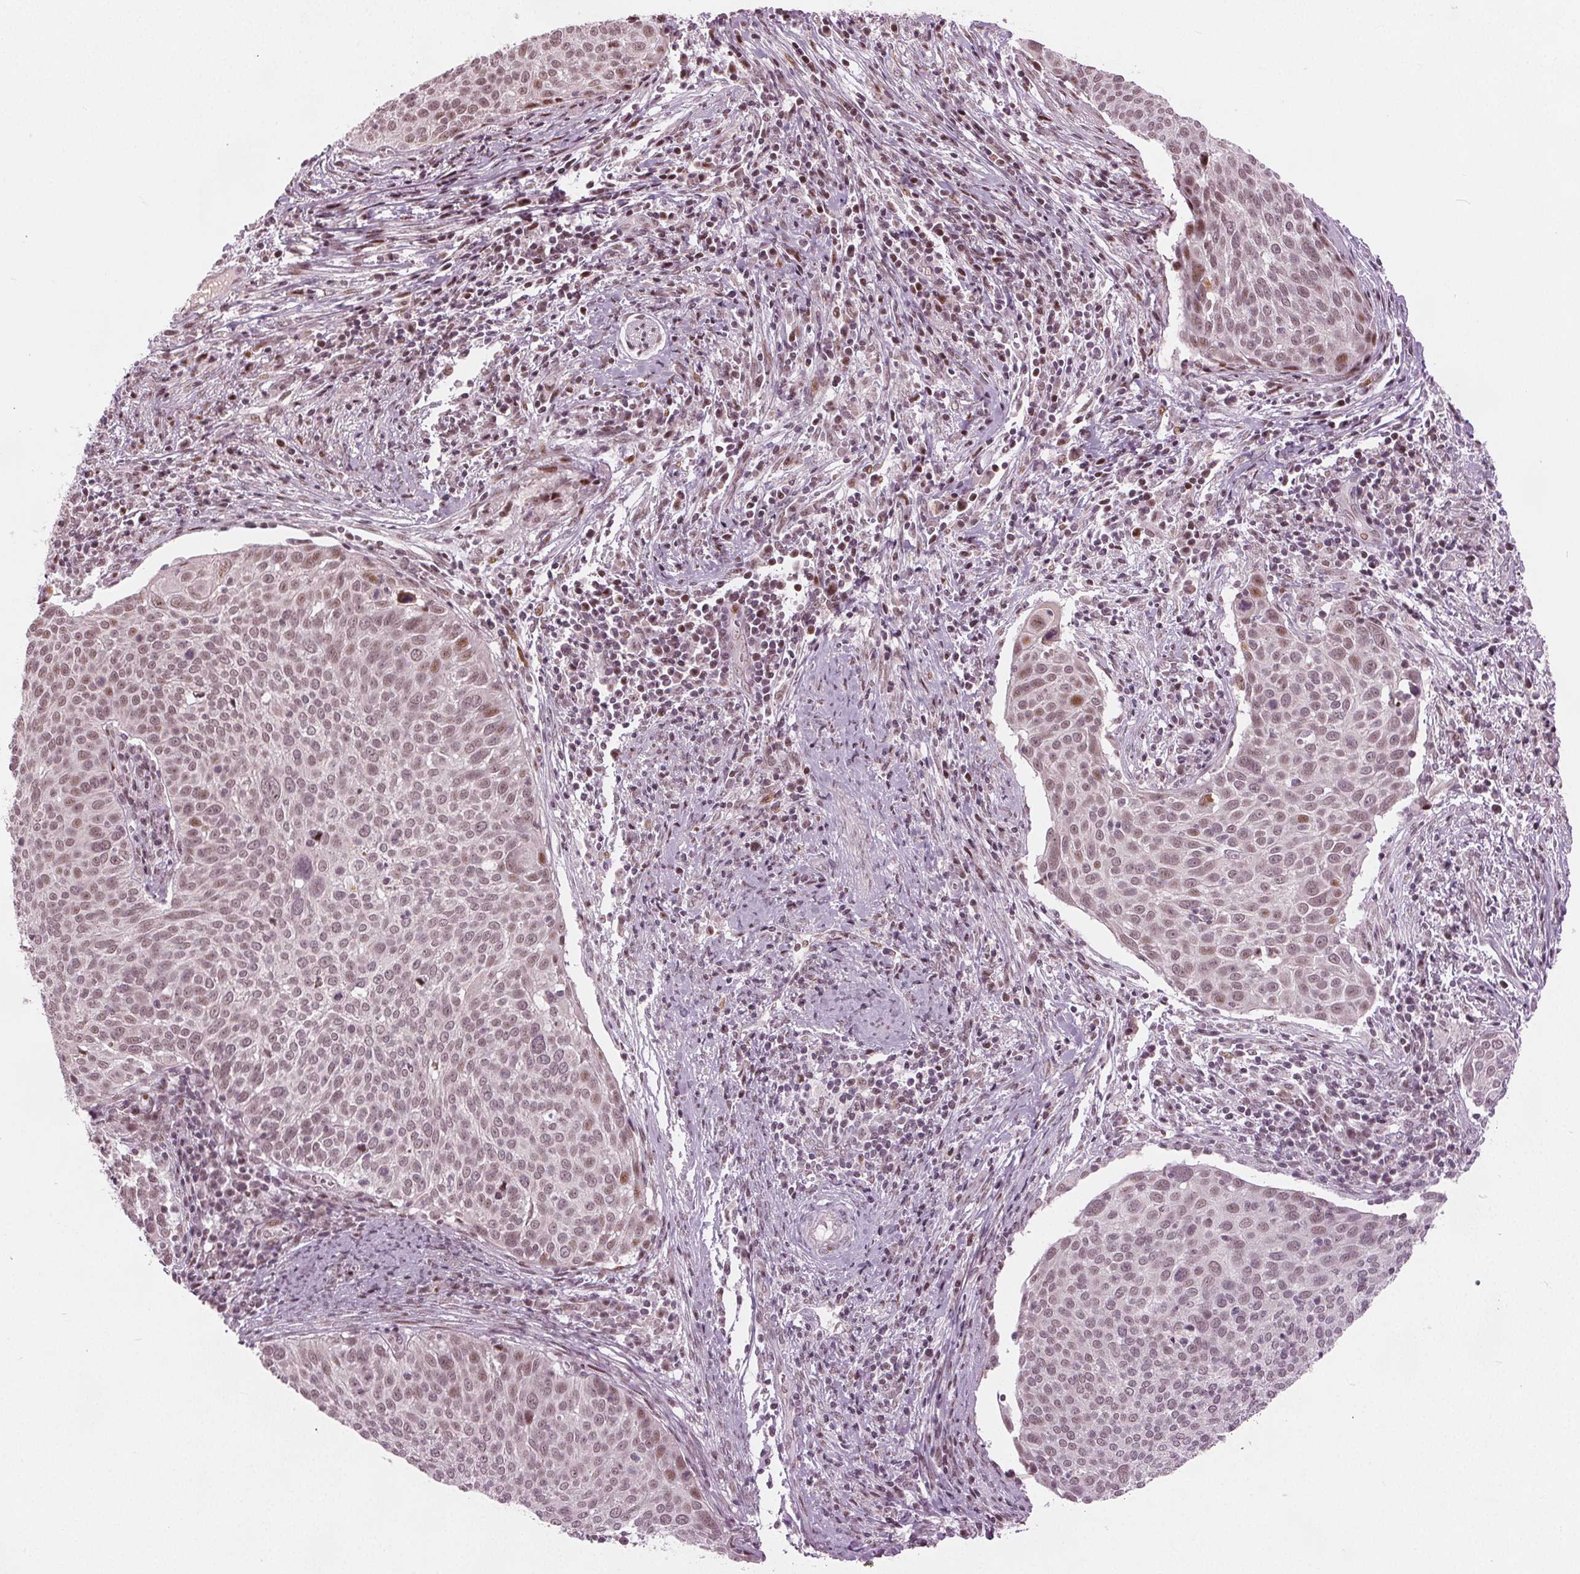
{"staining": {"intensity": "weak", "quantity": ">75%", "location": "nuclear"}, "tissue": "cervical cancer", "cell_type": "Tumor cells", "image_type": "cancer", "snomed": [{"axis": "morphology", "description": "Squamous cell carcinoma, NOS"}, {"axis": "topography", "description": "Cervix"}], "caption": "Immunohistochemistry of cervical squamous cell carcinoma reveals low levels of weak nuclear positivity in approximately >75% of tumor cells.", "gene": "TTC34", "patient": {"sex": "female", "age": 39}}